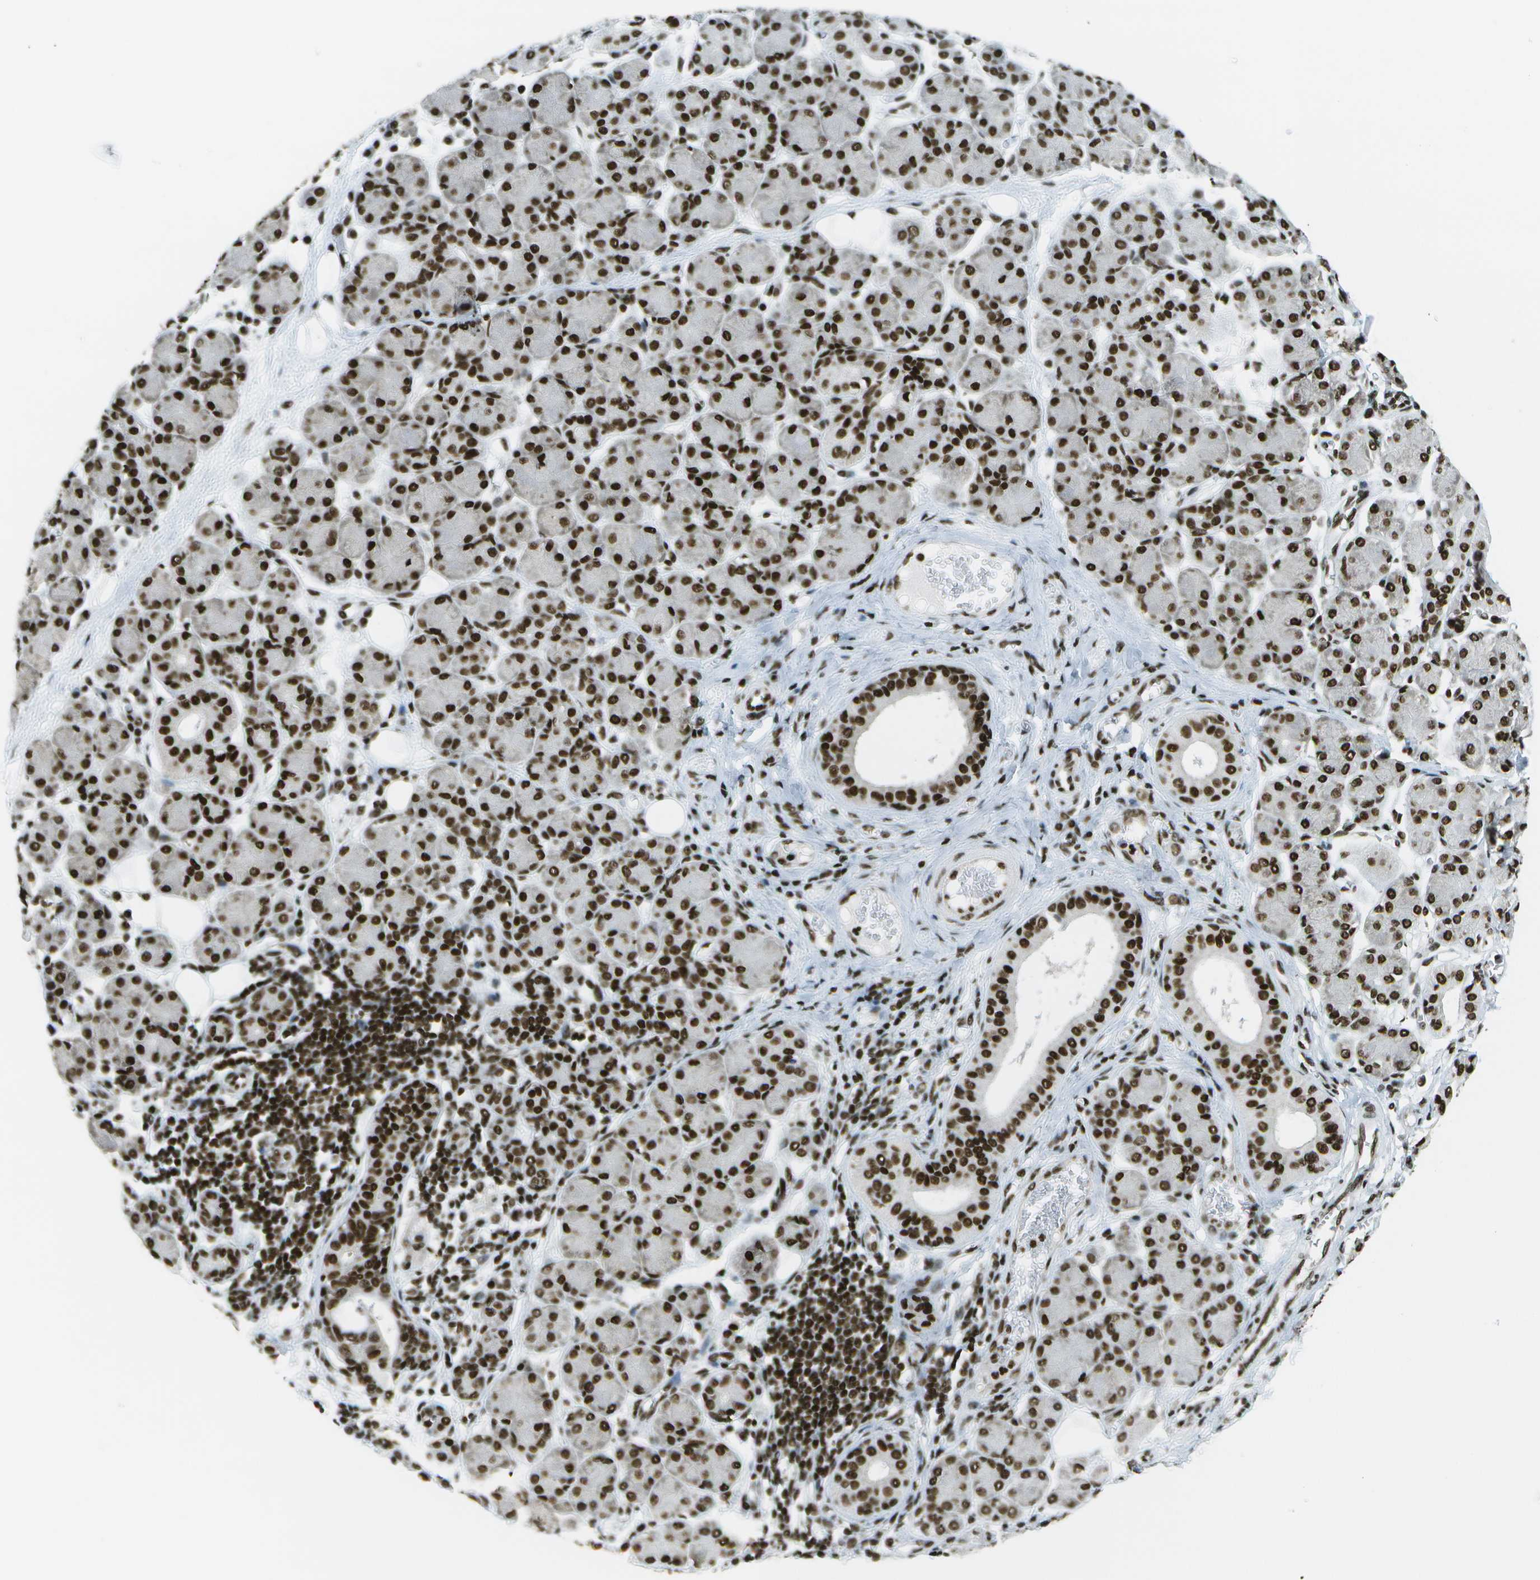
{"staining": {"intensity": "strong", "quantity": ">75%", "location": "nuclear"}, "tissue": "salivary gland", "cell_type": "Glandular cells", "image_type": "normal", "snomed": [{"axis": "morphology", "description": "Normal tissue, NOS"}, {"axis": "morphology", "description": "Inflammation, NOS"}, {"axis": "topography", "description": "Lymph node"}, {"axis": "topography", "description": "Salivary gland"}], "caption": "Normal salivary gland was stained to show a protein in brown. There is high levels of strong nuclear staining in approximately >75% of glandular cells. Immunohistochemistry stains the protein of interest in brown and the nuclei are stained blue.", "gene": "GLYR1", "patient": {"sex": "male", "age": 3}}